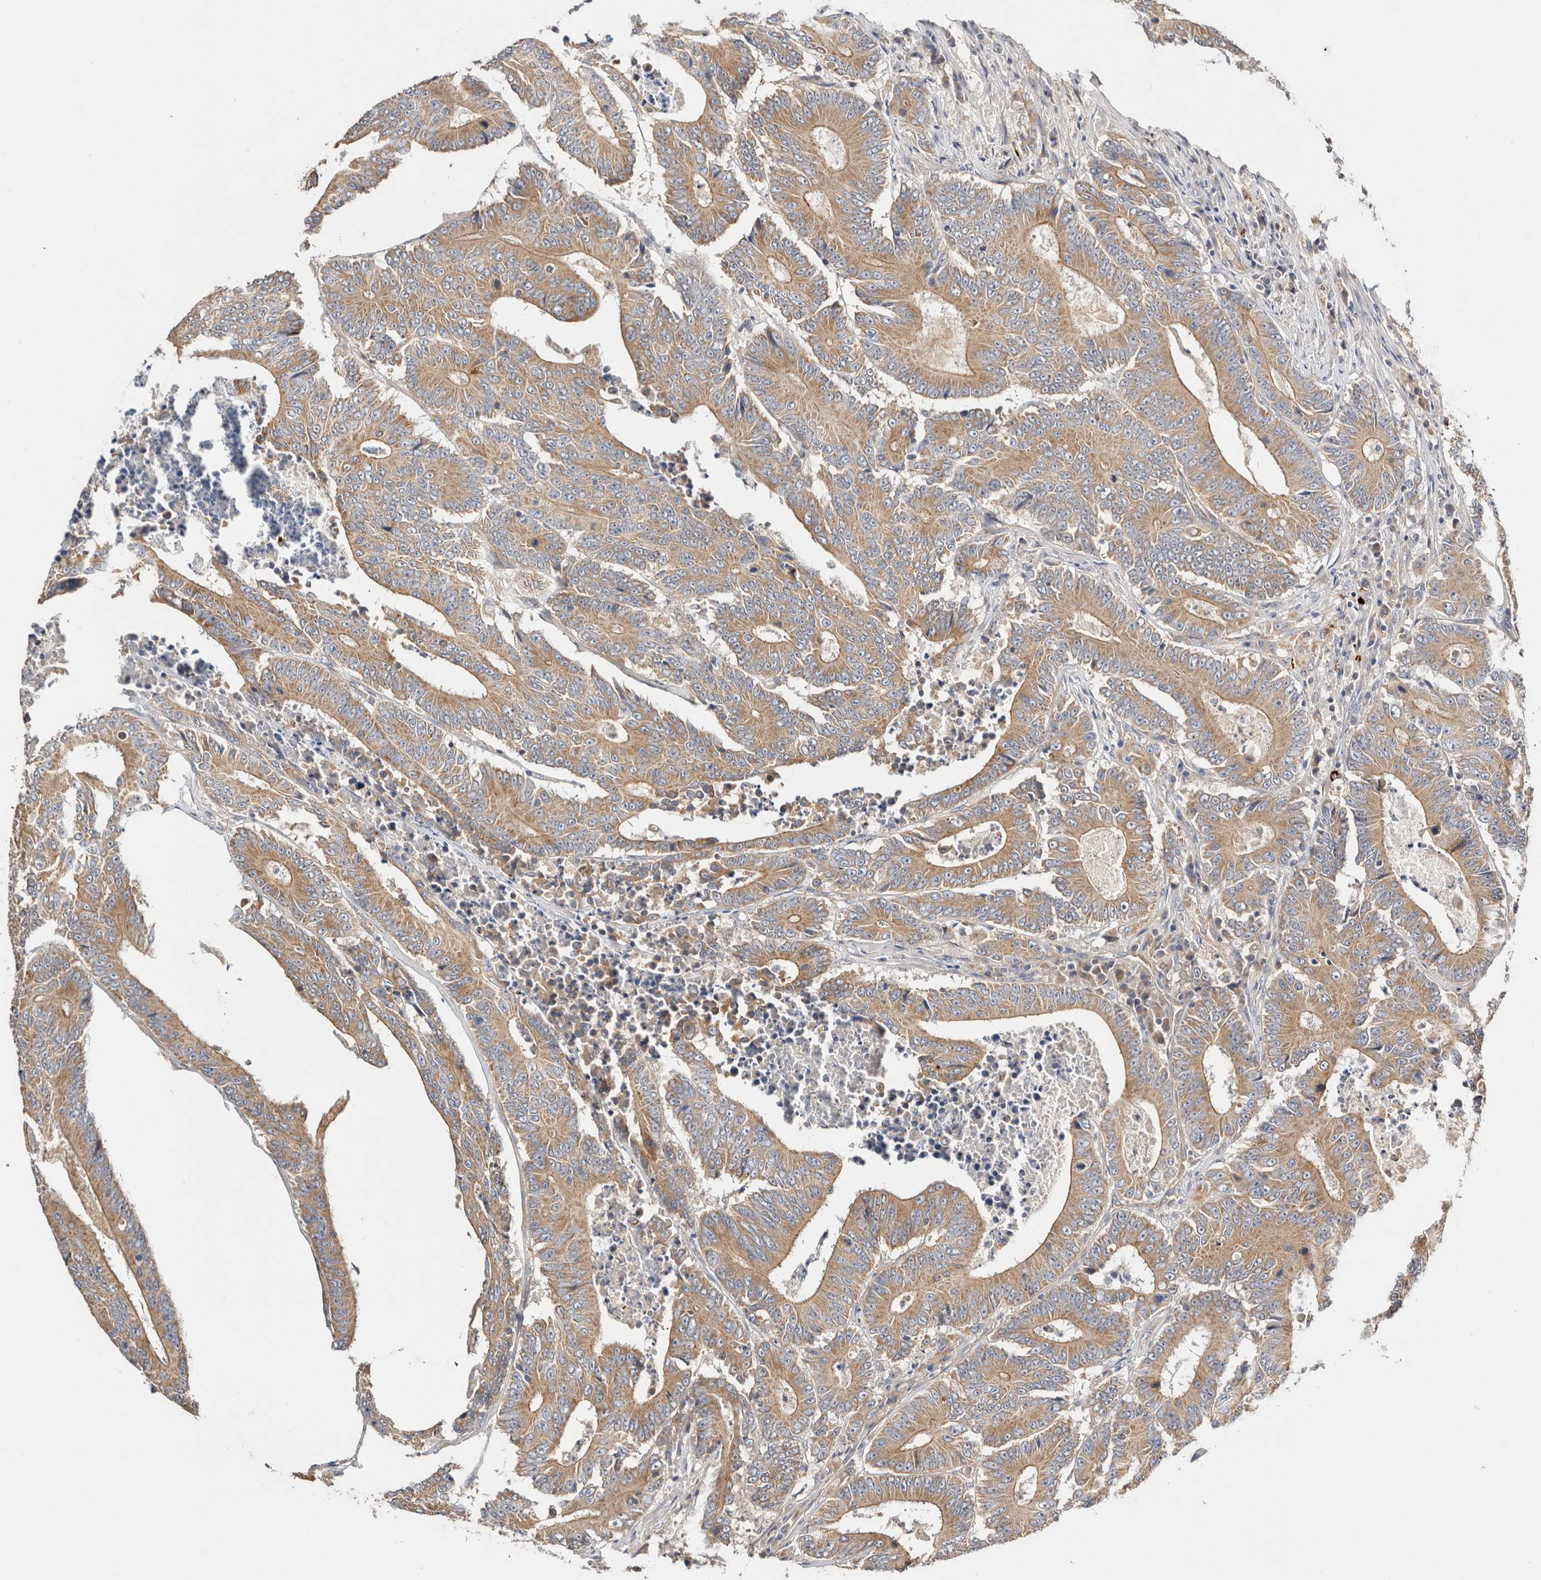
{"staining": {"intensity": "moderate", "quantity": ">75%", "location": "cytoplasmic/membranous"}, "tissue": "colorectal cancer", "cell_type": "Tumor cells", "image_type": "cancer", "snomed": [{"axis": "morphology", "description": "Adenocarcinoma, NOS"}, {"axis": "topography", "description": "Colon"}], "caption": "Colorectal cancer stained for a protein (brown) shows moderate cytoplasmic/membranous positive expression in approximately >75% of tumor cells.", "gene": "B3GNTL1", "patient": {"sex": "male", "age": 83}}